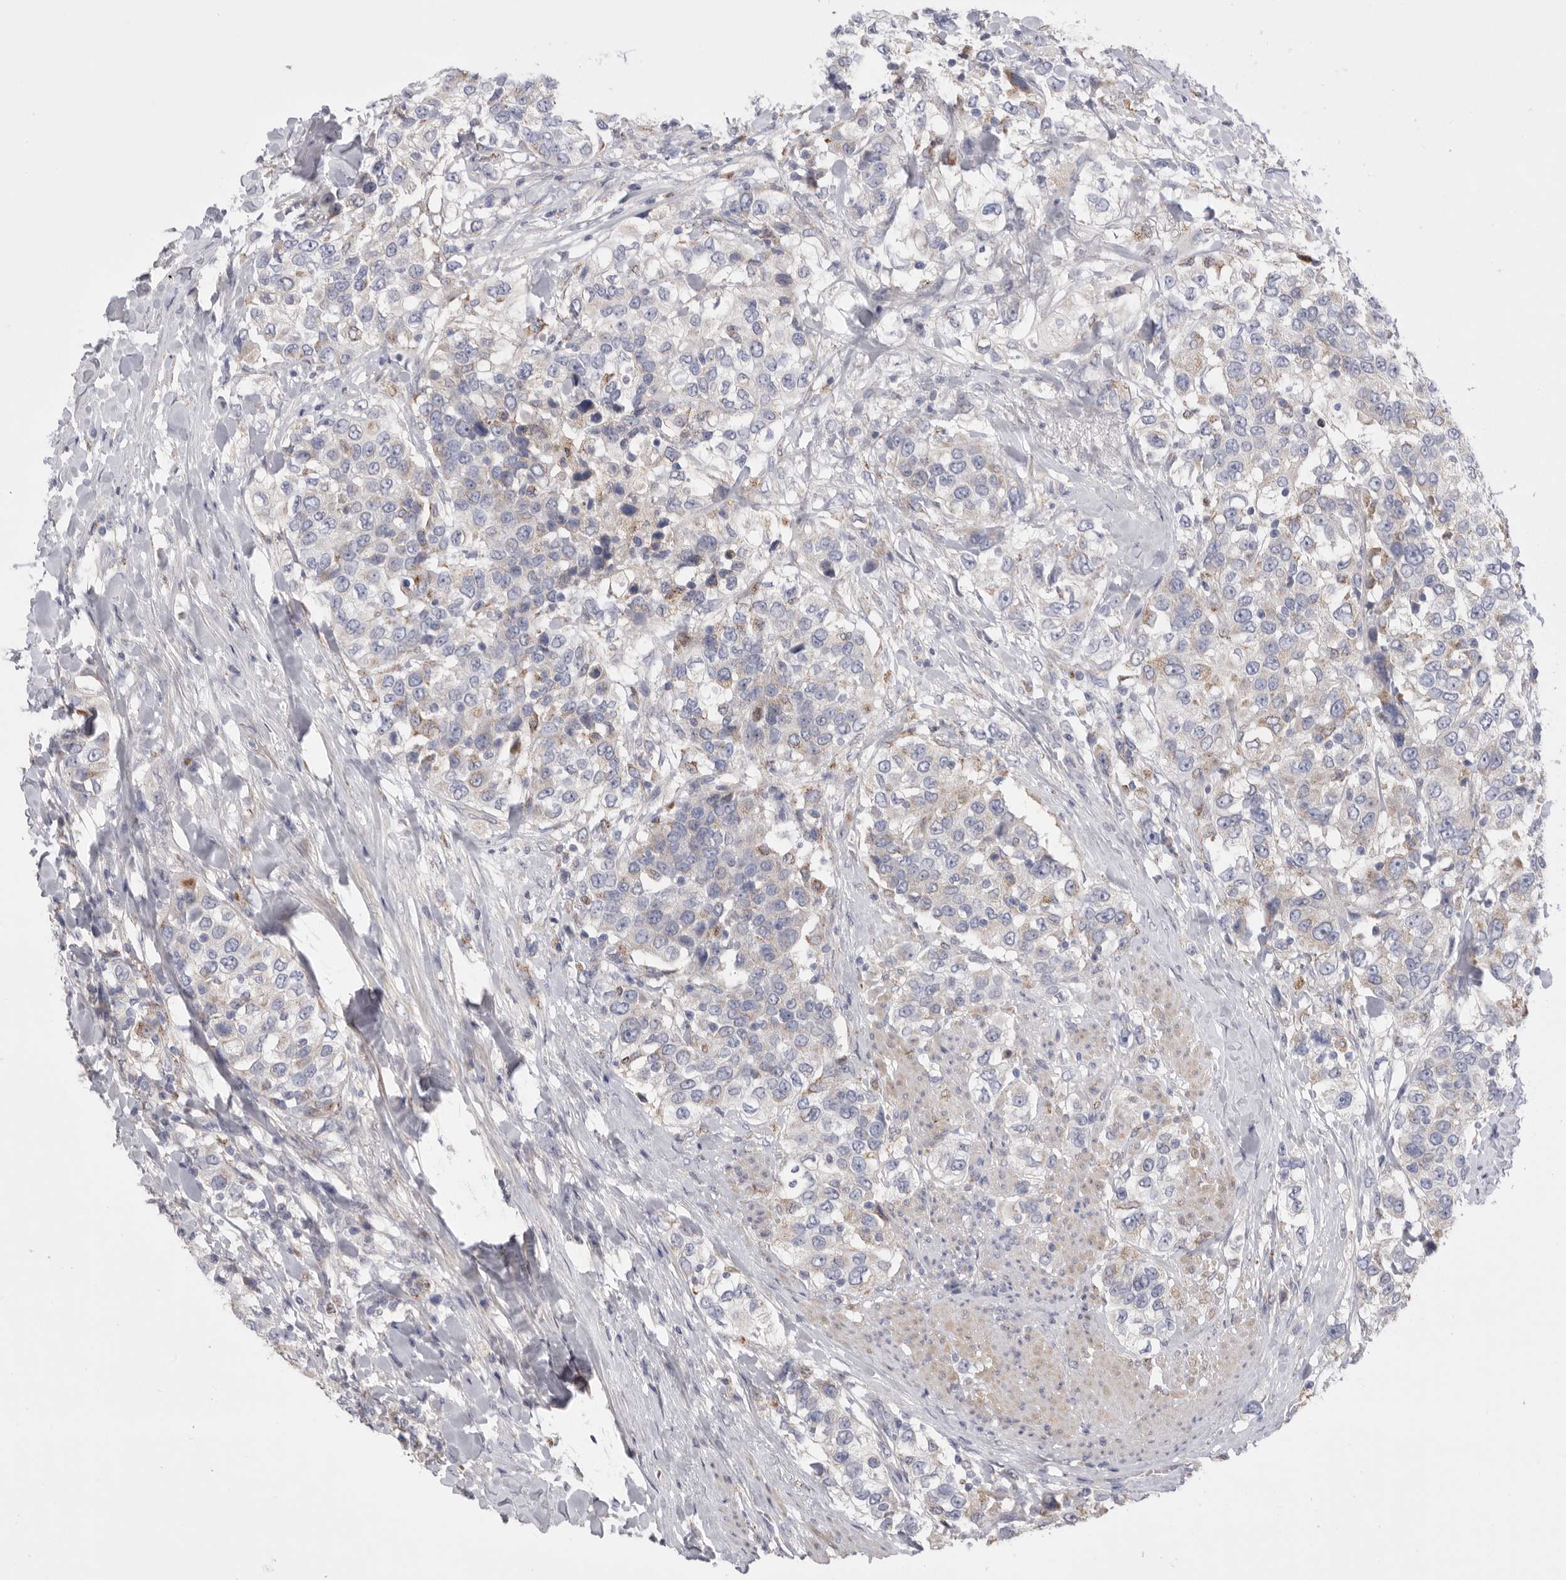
{"staining": {"intensity": "weak", "quantity": "<25%", "location": "cytoplasmic/membranous"}, "tissue": "urothelial cancer", "cell_type": "Tumor cells", "image_type": "cancer", "snomed": [{"axis": "morphology", "description": "Urothelial carcinoma, High grade"}, {"axis": "topography", "description": "Urinary bladder"}], "caption": "Urothelial cancer stained for a protein using immunohistochemistry exhibits no expression tumor cells.", "gene": "CCDC126", "patient": {"sex": "female", "age": 80}}